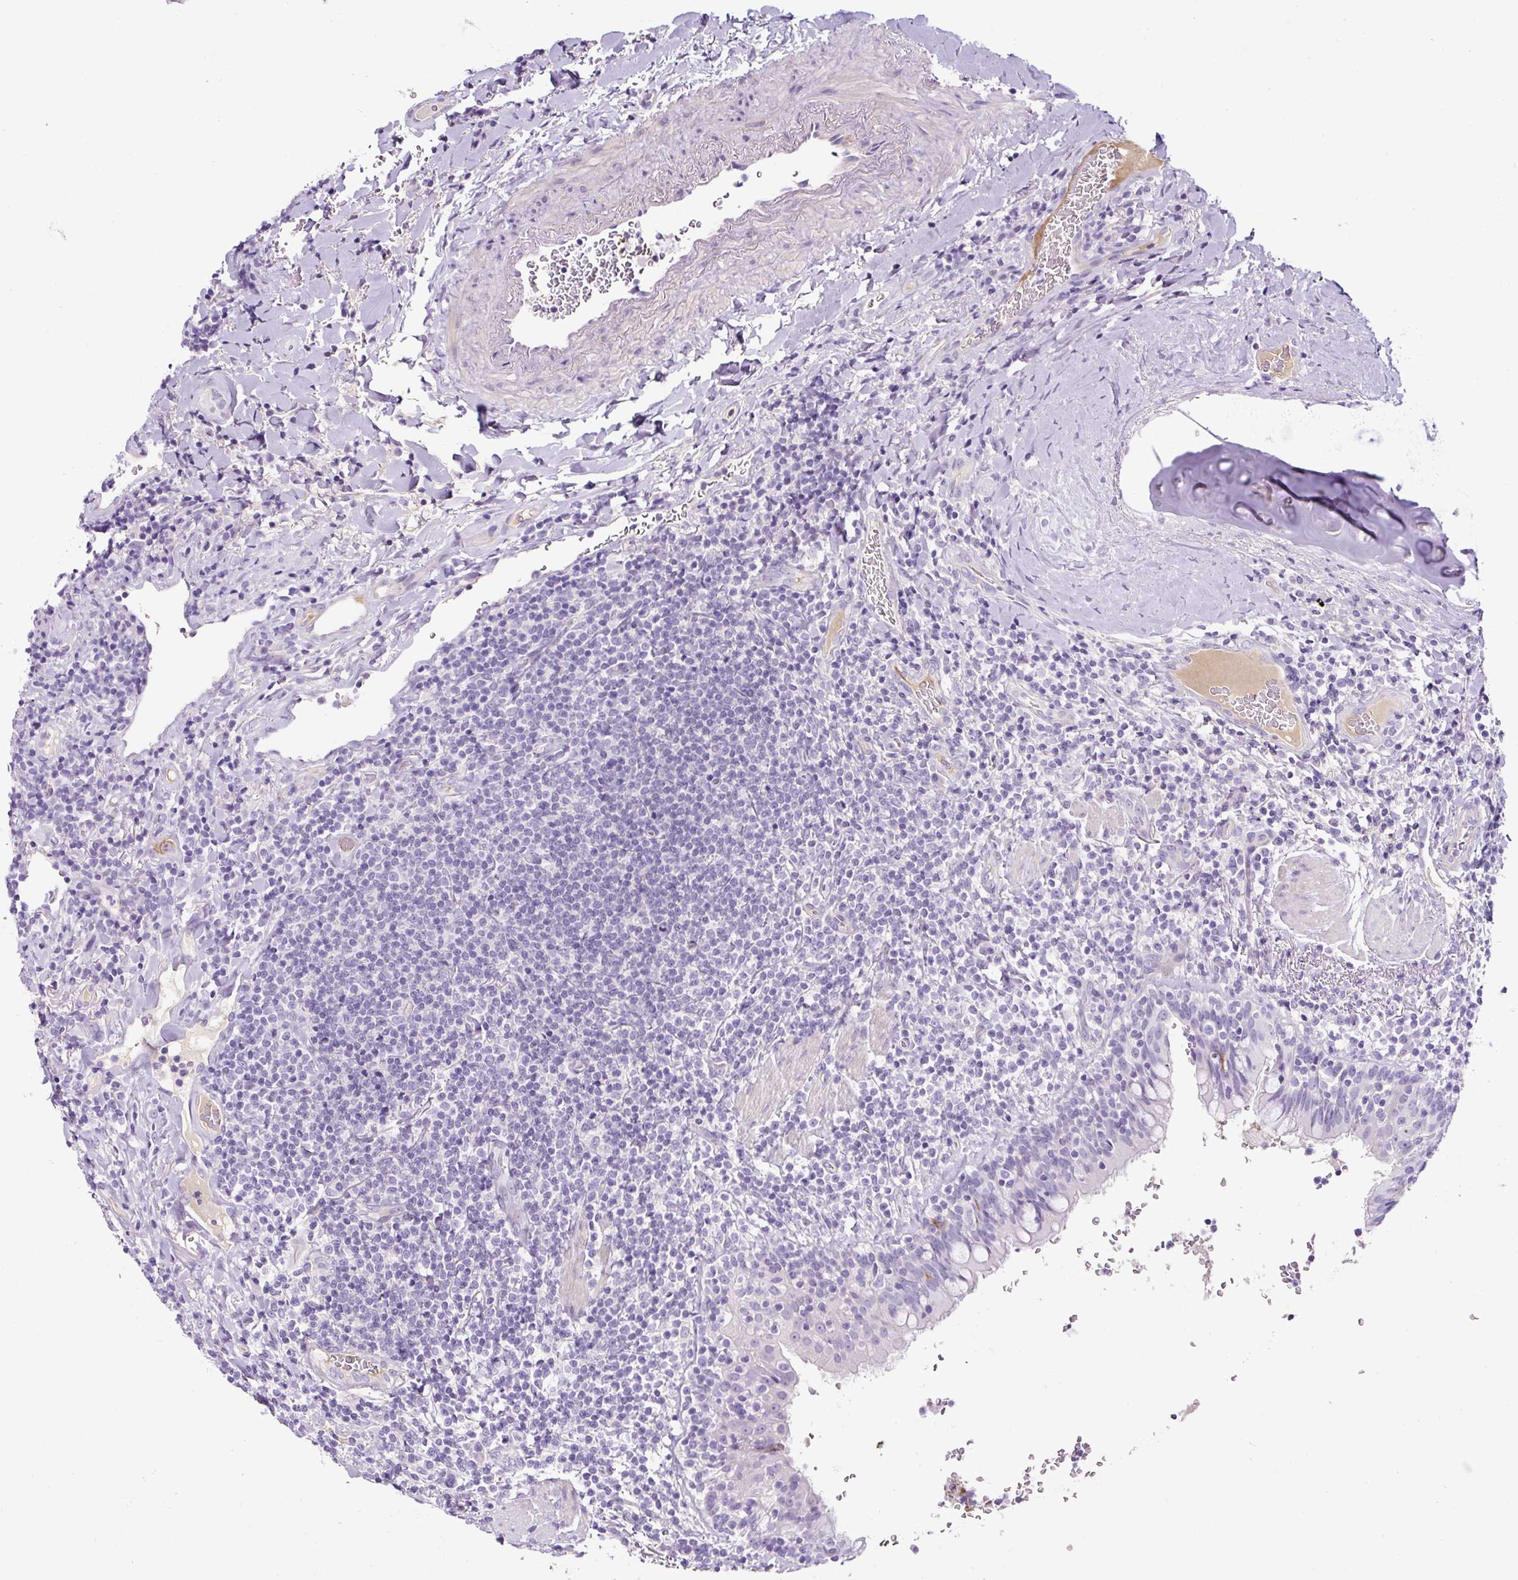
{"staining": {"intensity": "negative", "quantity": "none", "location": "none"}, "tissue": "lymphoma", "cell_type": "Tumor cells", "image_type": "cancer", "snomed": [{"axis": "morphology", "description": "Malignant lymphoma, non-Hodgkin's type, Low grade"}, {"axis": "topography", "description": "Lung"}], "caption": "A histopathology image of low-grade malignant lymphoma, non-Hodgkin's type stained for a protein displays no brown staining in tumor cells.", "gene": "OR14A2", "patient": {"sex": "female", "age": 71}}